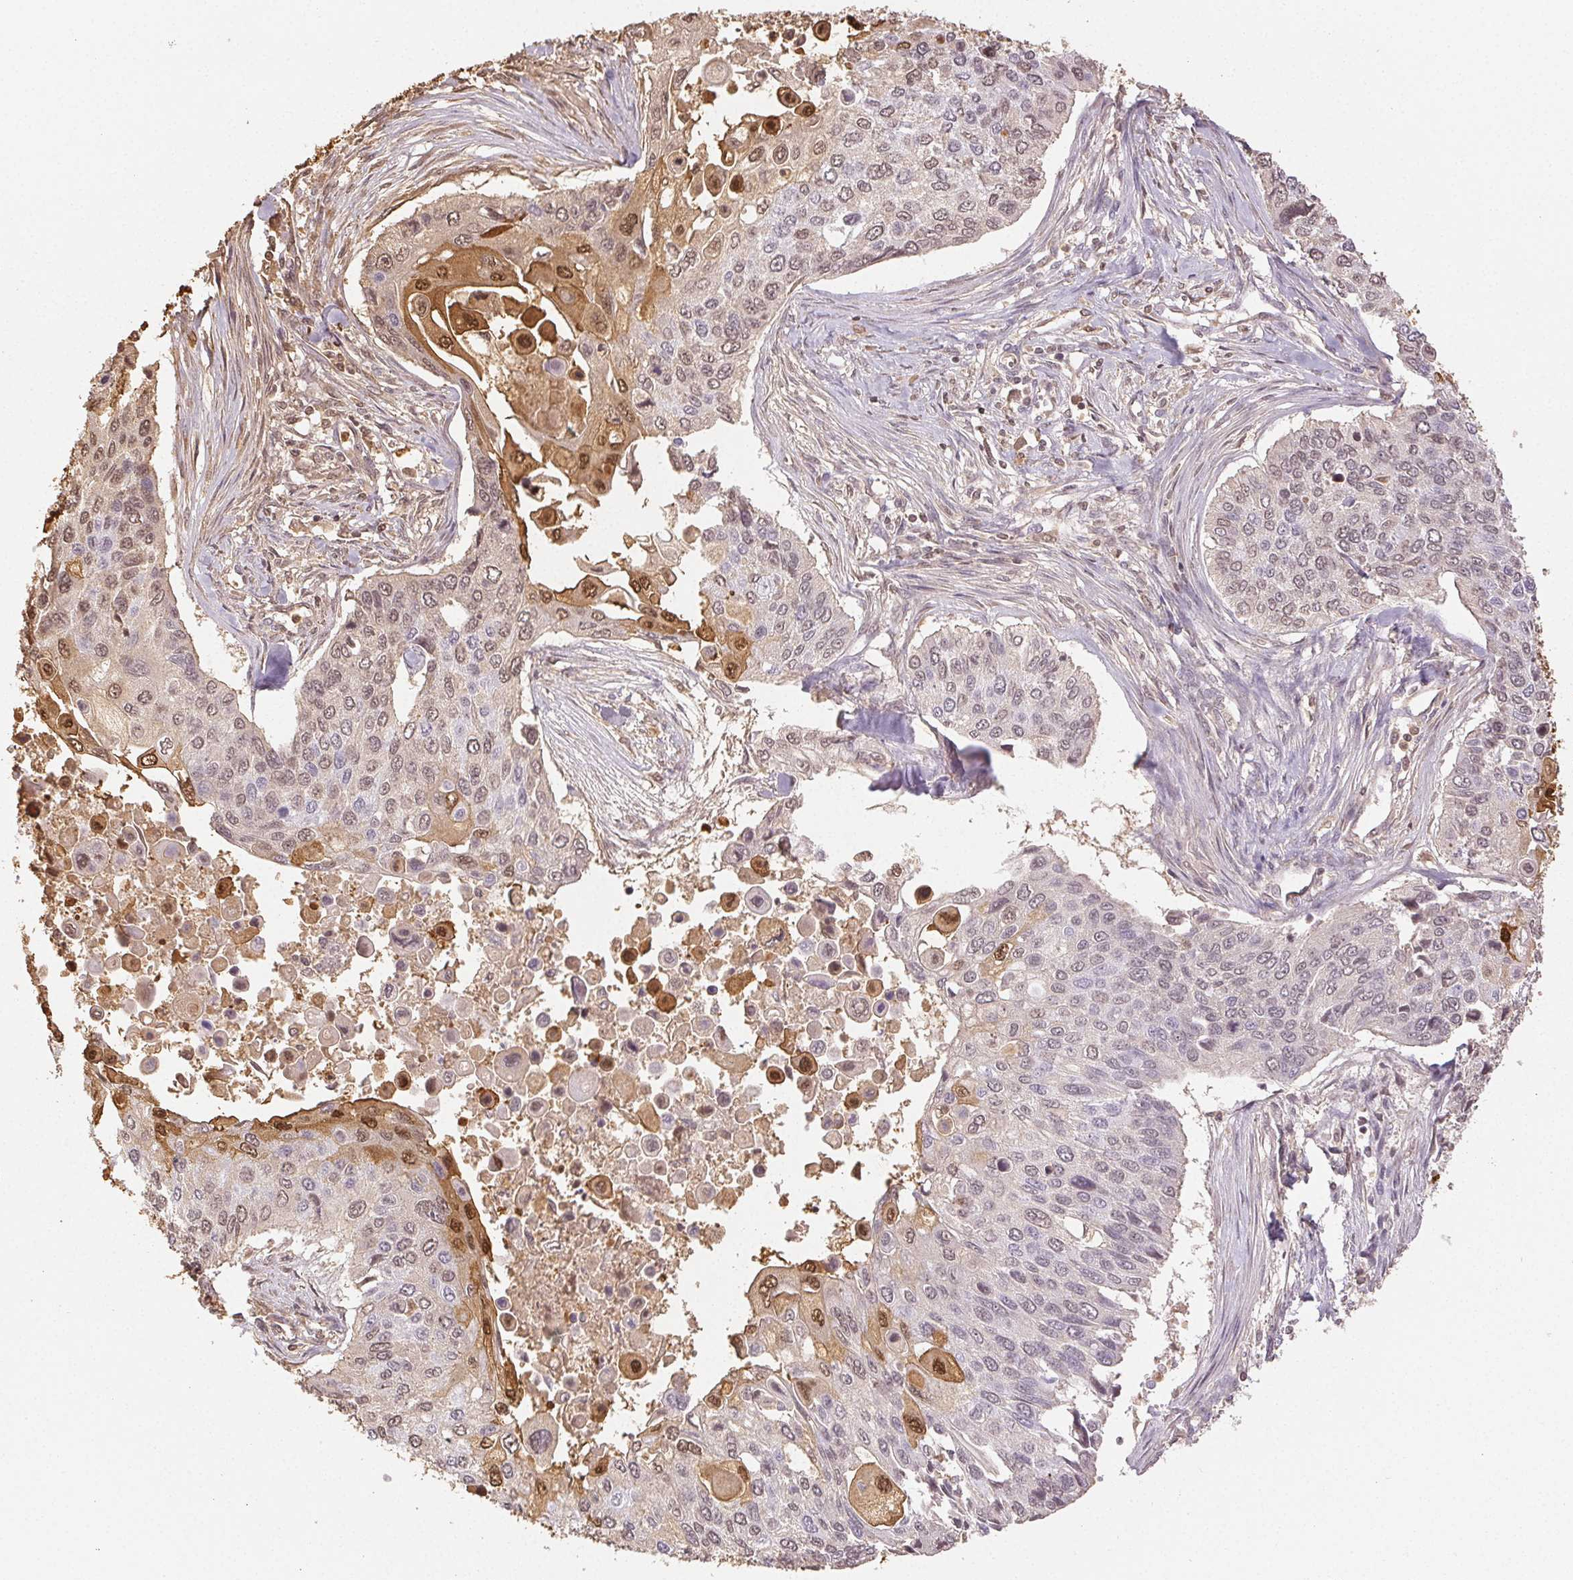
{"staining": {"intensity": "moderate", "quantity": "25%-75%", "location": "cytoplasmic/membranous,nuclear"}, "tissue": "lung cancer", "cell_type": "Tumor cells", "image_type": "cancer", "snomed": [{"axis": "morphology", "description": "Squamous cell carcinoma, NOS"}, {"axis": "morphology", "description": "Squamous cell carcinoma, metastatic, NOS"}, {"axis": "topography", "description": "Lung"}], "caption": "This is a histology image of immunohistochemistry staining of metastatic squamous cell carcinoma (lung), which shows moderate staining in the cytoplasmic/membranous and nuclear of tumor cells.", "gene": "SPRR3", "patient": {"sex": "male", "age": 63}}